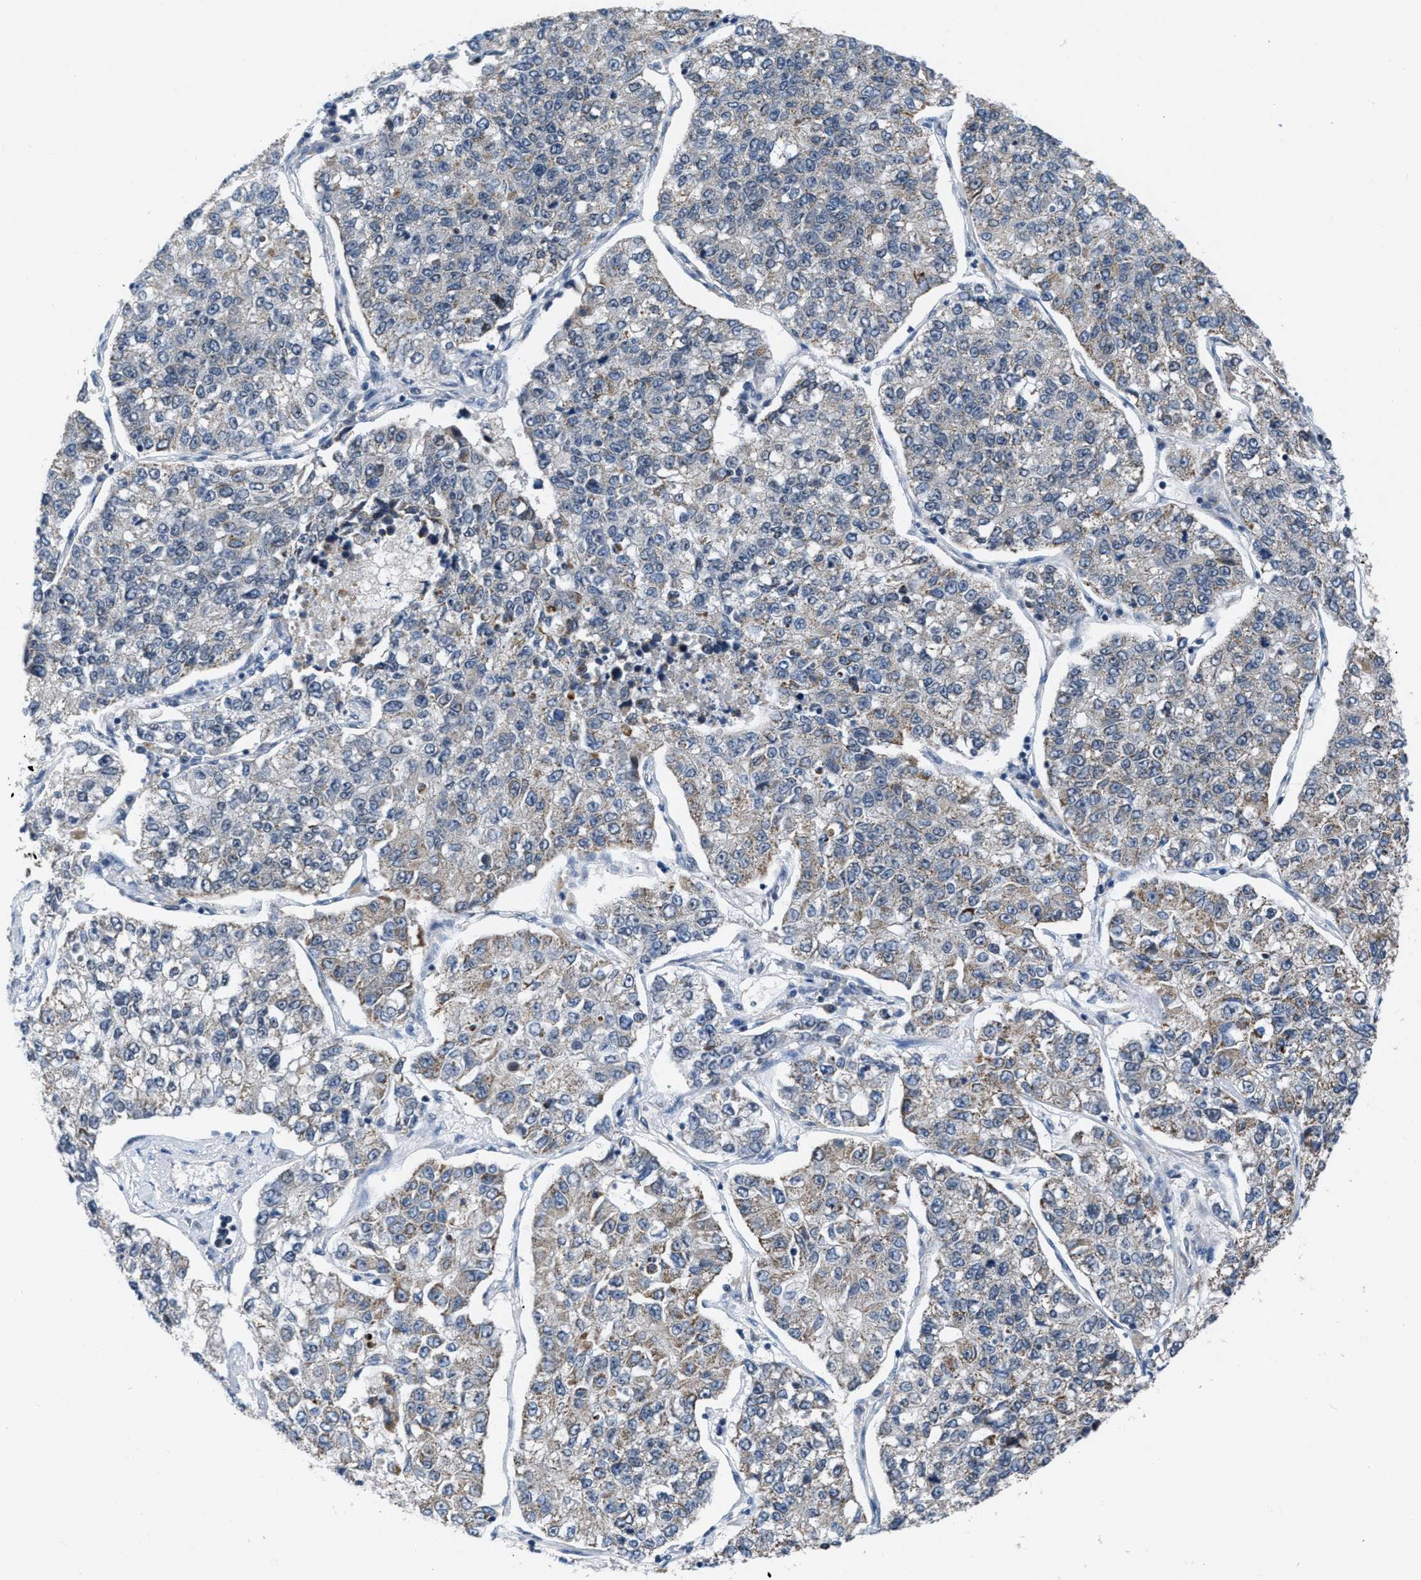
{"staining": {"intensity": "weak", "quantity": "25%-75%", "location": "cytoplasmic/membranous"}, "tissue": "lung cancer", "cell_type": "Tumor cells", "image_type": "cancer", "snomed": [{"axis": "morphology", "description": "Adenocarcinoma, NOS"}, {"axis": "topography", "description": "Lung"}], "caption": "Weak cytoplasmic/membranous protein positivity is seen in approximately 25%-75% of tumor cells in lung cancer. Nuclei are stained in blue.", "gene": "ZNHIT1", "patient": {"sex": "male", "age": 49}}